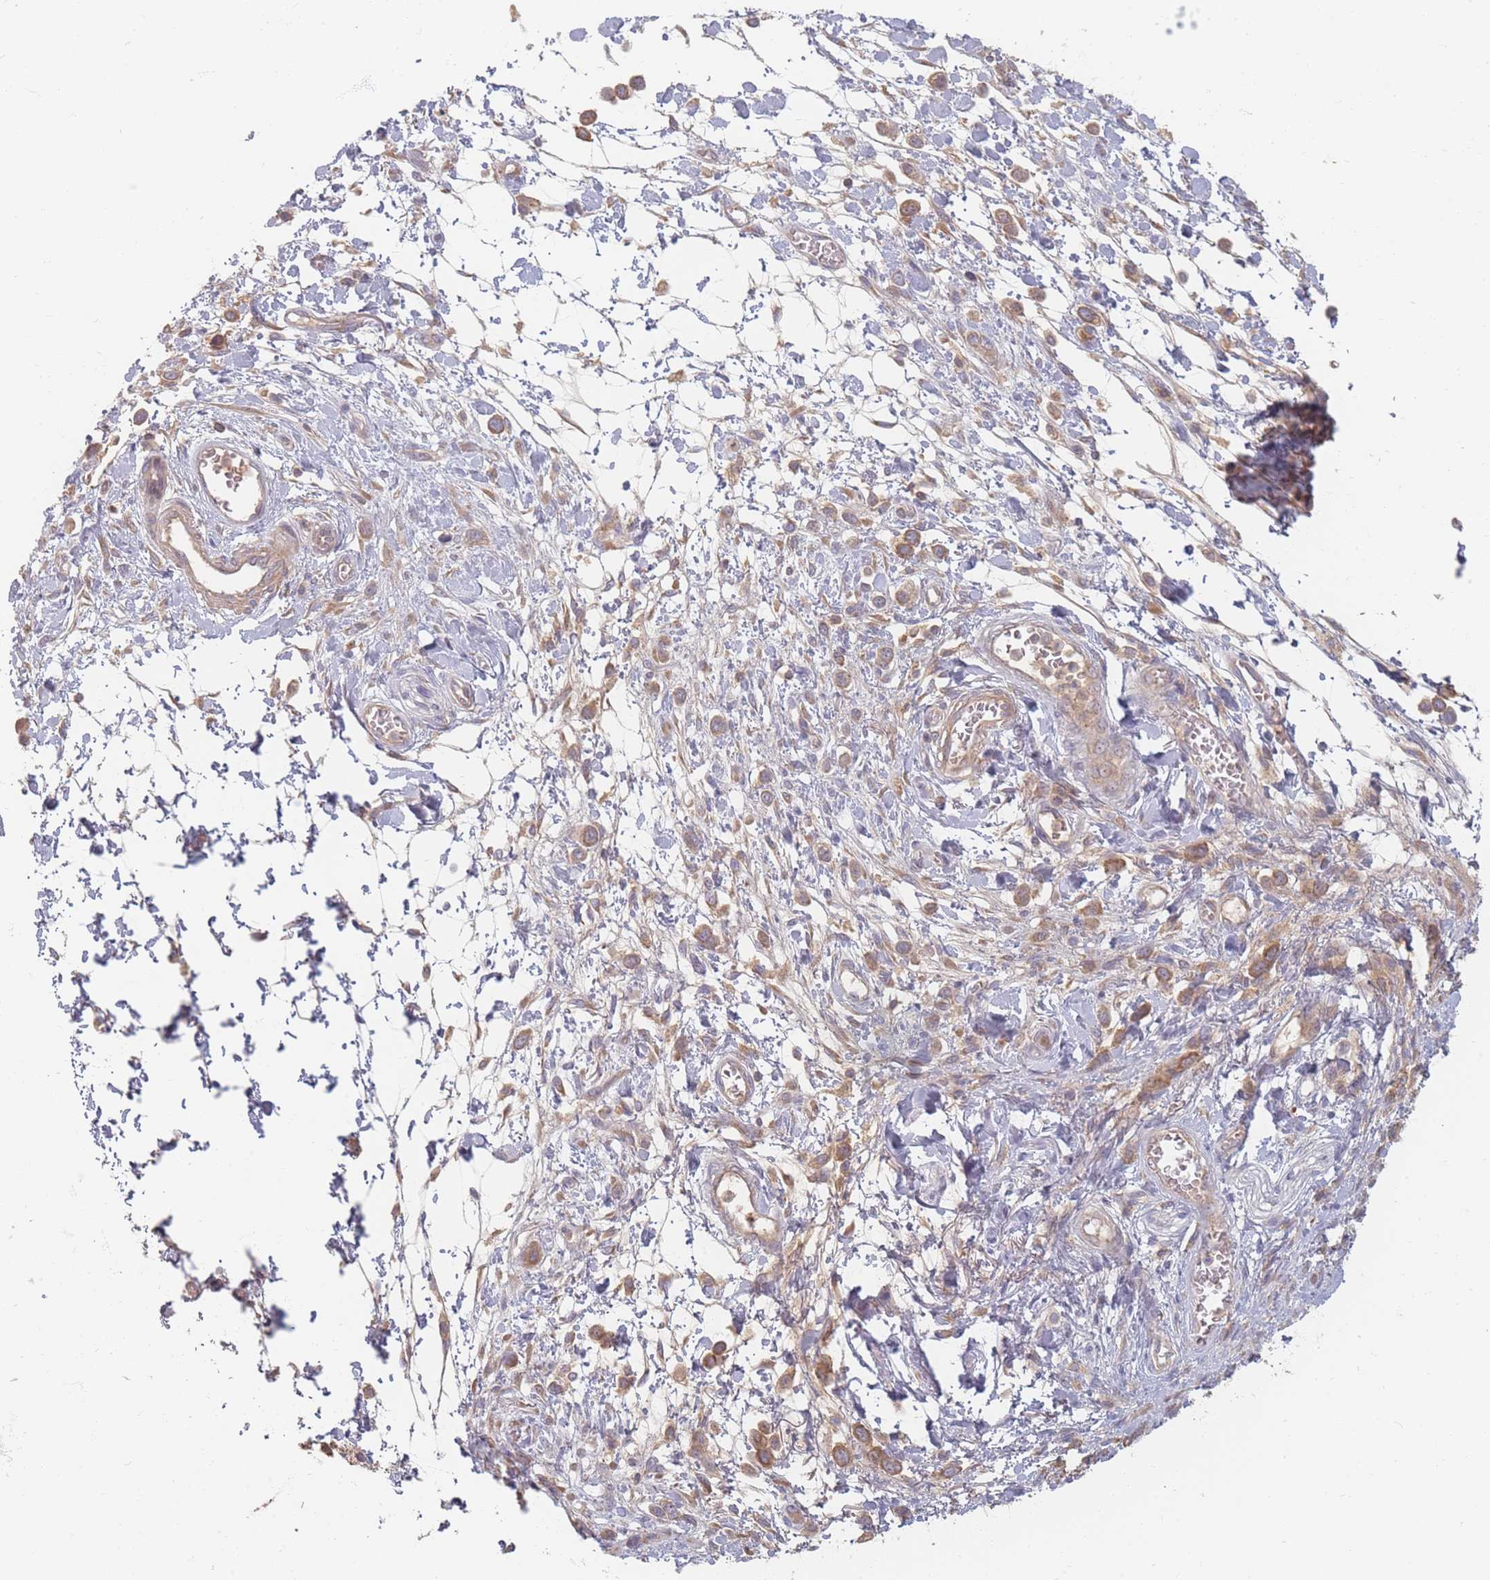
{"staining": {"intensity": "moderate", "quantity": ">75%", "location": "cytoplasmic/membranous"}, "tissue": "stomach cancer", "cell_type": "Tumor cells", "image_type": "cancer", "snomed": [{"axis": "morphology", "description": "Adenocarcinoma, NOS"}, {"axis": "topography", "description": "Stomach"}], "caption": "Tumor cells demonstrate moderate cytoplasmic/membranous positivity in about >75% of cells in stomach cancer.", "gene": "SLC35F3", "patient": {"sex": "female", "age": 65}}